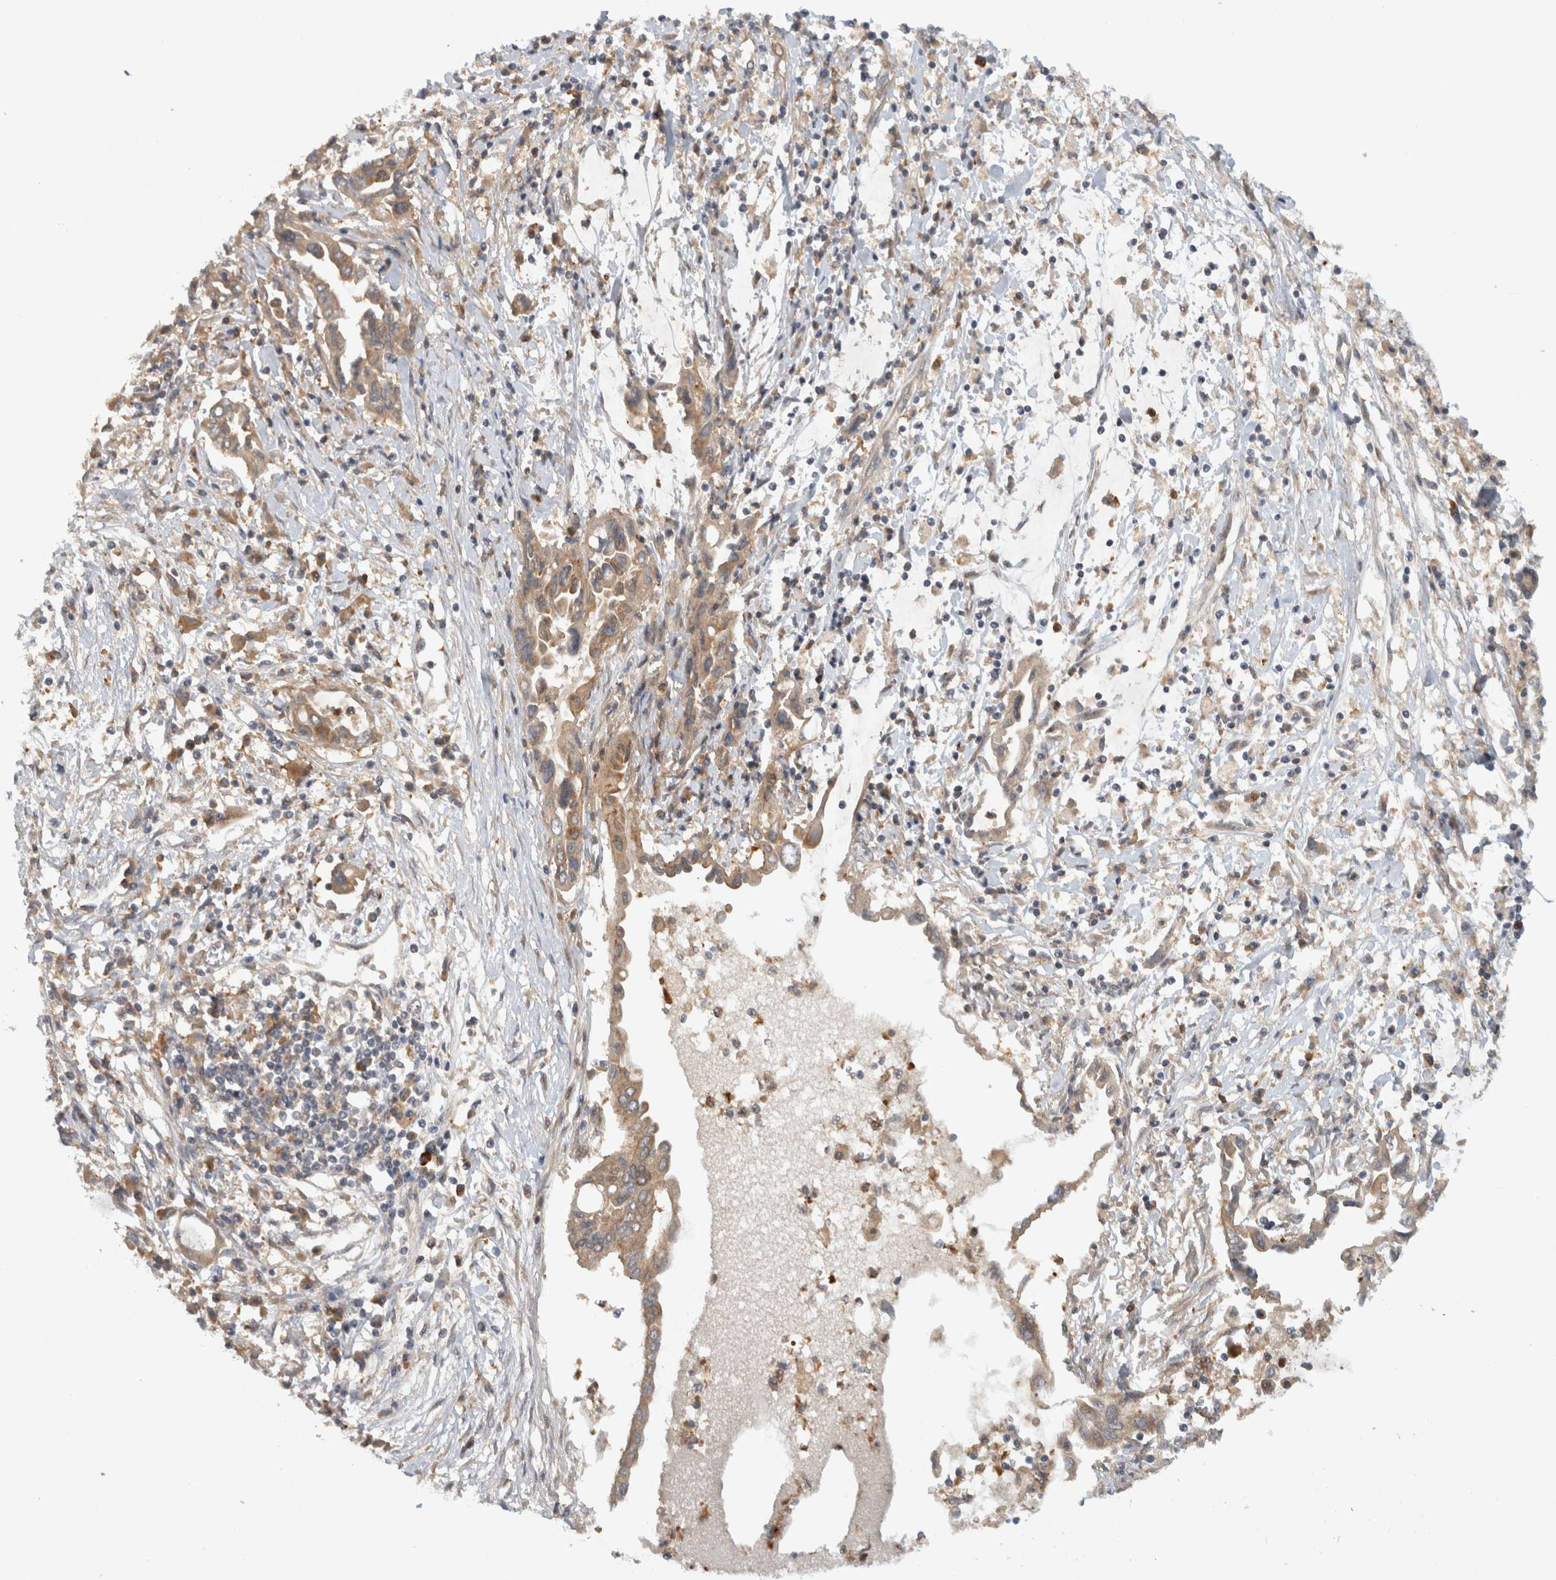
{"staining": {"intensity": "weak", "quantity": ">75%", "location": "cytoplasmic/membranous"}, "tissue": "pancreatic cancer", "cell_type": "Tumor cells", "image_type": "cancer", "snomed": [{"axis": "morphology", "description": "Adenocarcinoma, NOS"}, {"axis": "topography", "description": "Pancreas"}], "caption": "Immunohistochemistry (IHC) (DAB (3,3'-diaminobenzidine)) staining of human adenocarcinoma (pancreatic) reveals weak cytoplasmic/membranous protein expression in about >75% of tumor cells.", "gene": "VEPH1", "patient": {"sex": "female", "age": 57}}